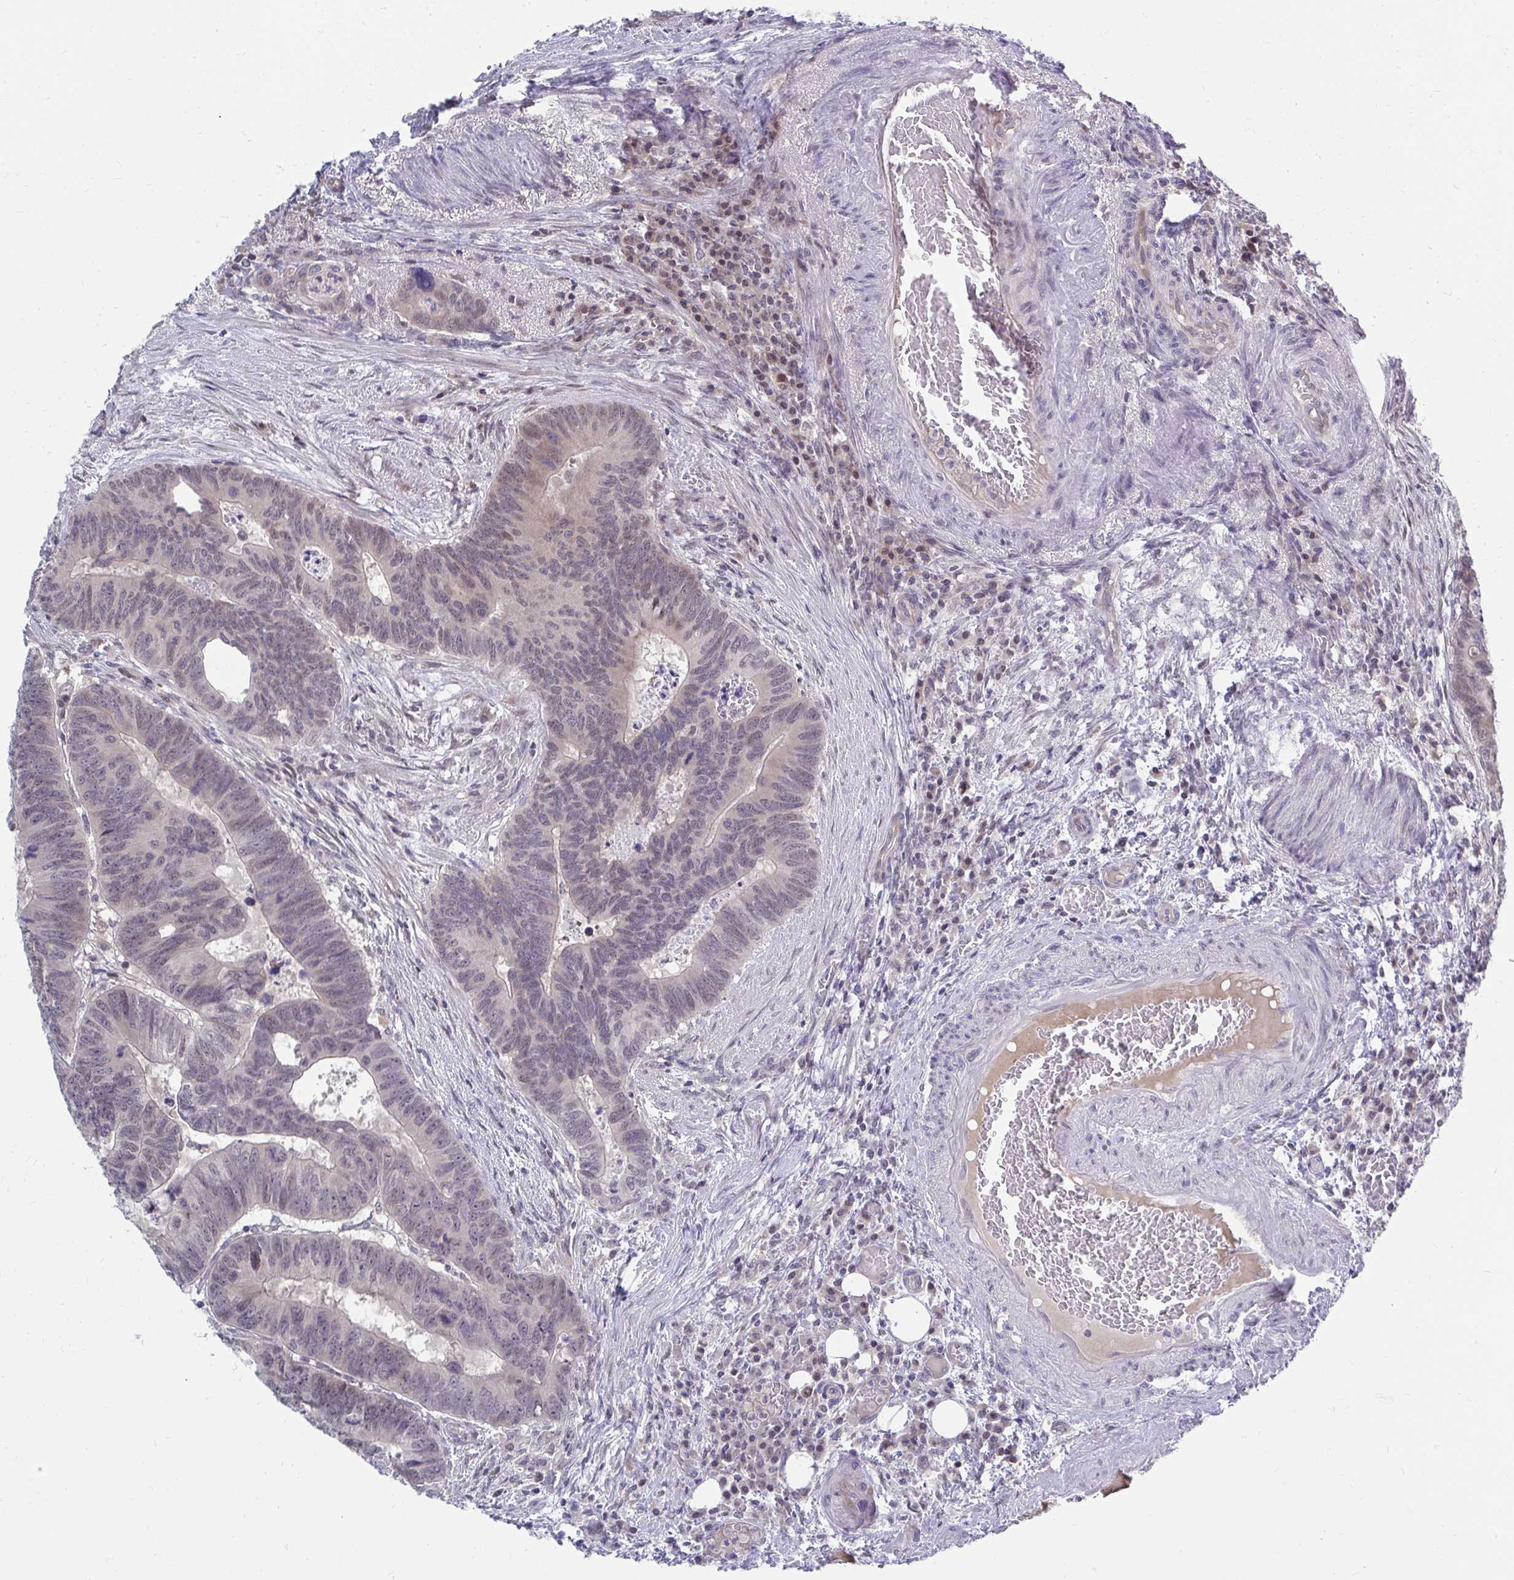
{"staining": {"intensity": "weak", "quantity": "<25%", "location": "nuclear"}, "tissue": "colorectal cancer", "cell_type": "Tumor cells", "image_type": "cancer", "snomed": [{"axis": "morphology", "description": "Adenocarcinoma, NOS"}, {"axis": "topography", "description": "Colon"}], "caption": "Immunohistochemistry (IHC) of human colorectal adenocarcinoma demonstrates no positivity in tumor cells.", "gene": "MROH8", "patient": {"sex": "male", "age": 62}}